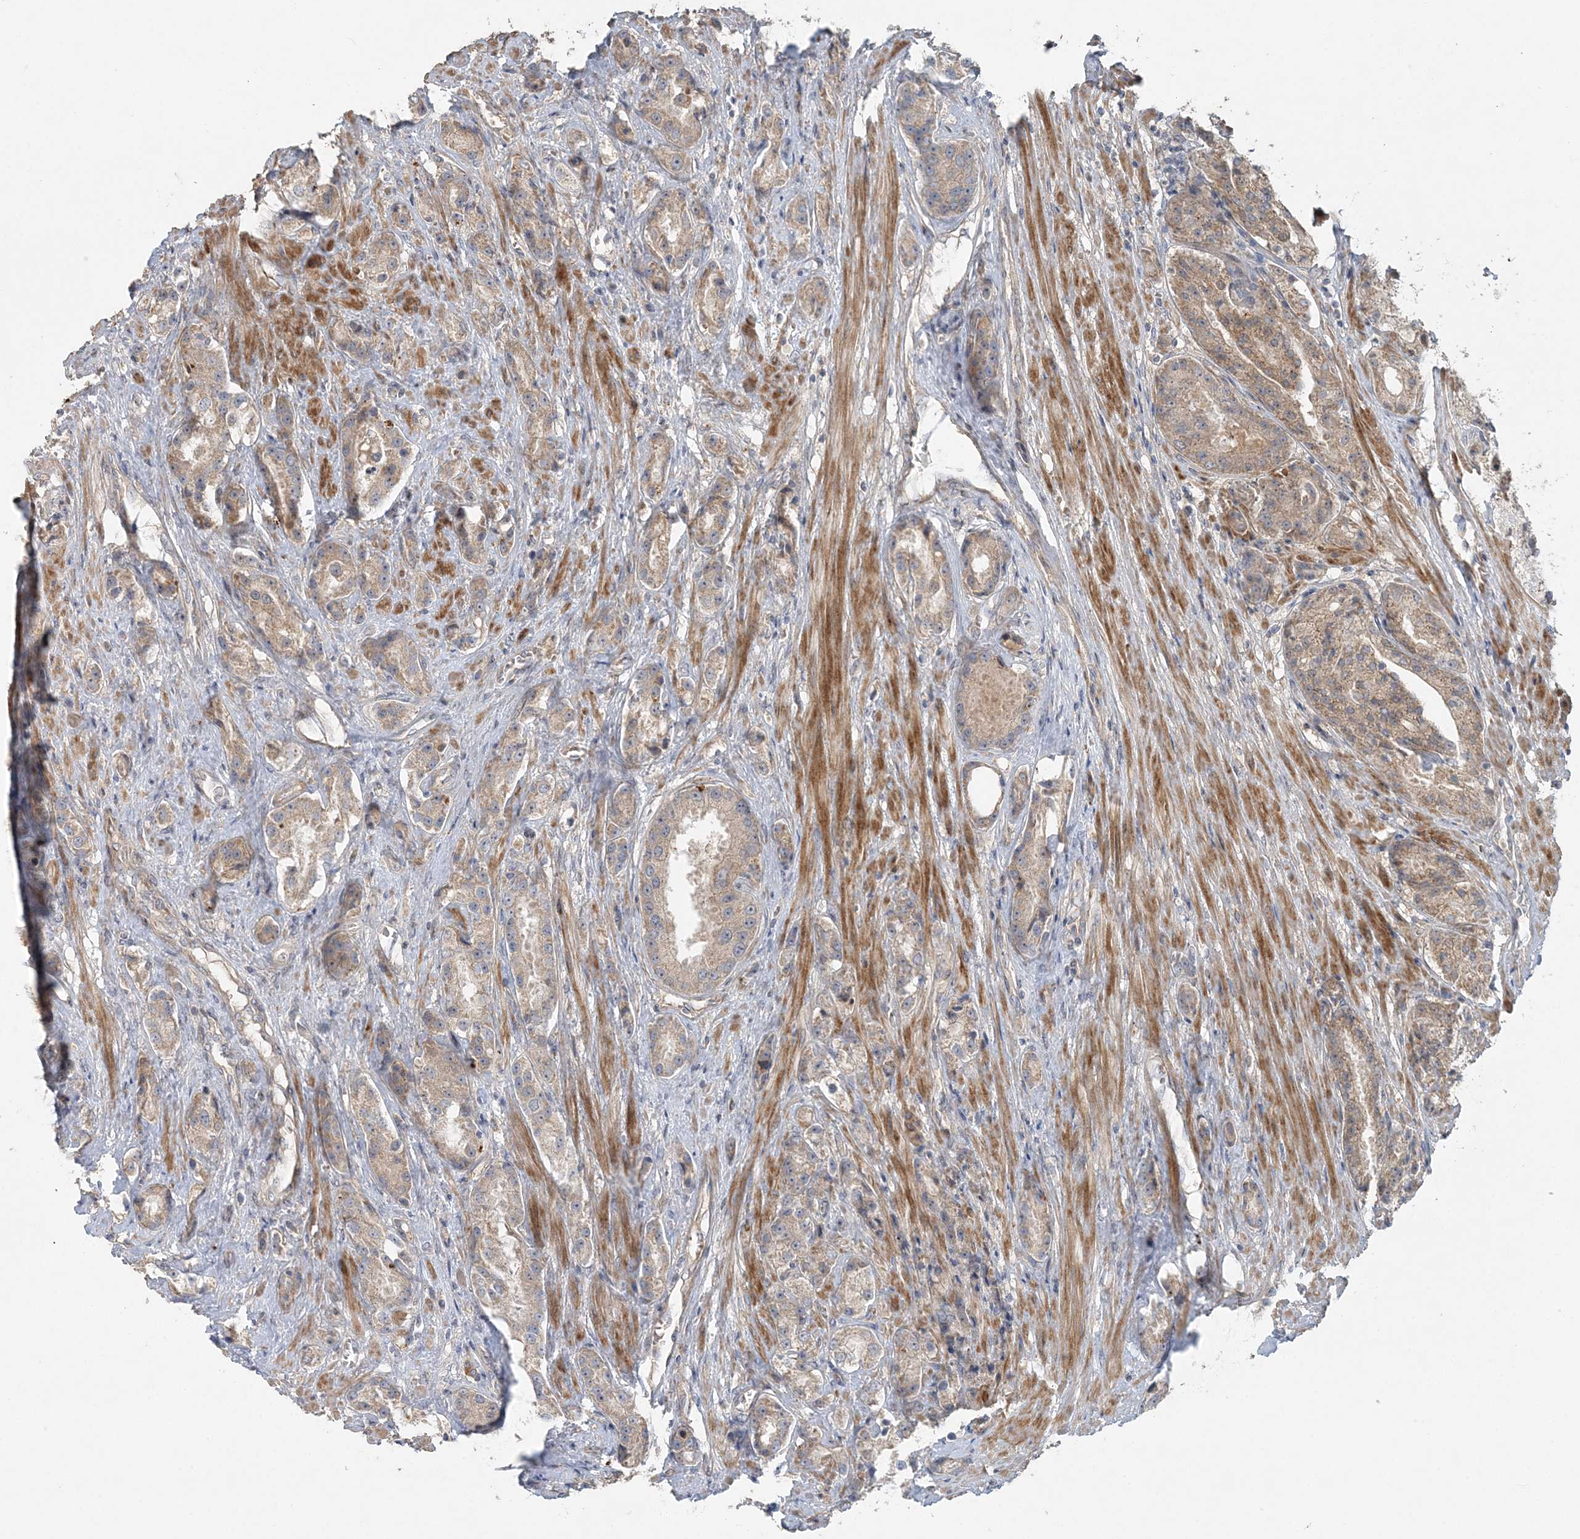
{"staining": {"intensity": "weak", "quantity": ">75%", "location": "cytoplasmic/membranous"}, "tissue": "prostate cancer", "cell_type": "Tumor cells", "image_type": "cancer", "snomed": [{"axis": "morphology", "description": "Adenocarcinoma, High grade"}, {"axis": "topography", "description": "Prostate"}], "caption": "This is a histology image of immunohistochemistry staining of prostate cancer, which shows weak positivity in the cytoplasmic/membranous of tumor cells.", "gene": "SLC4A10", "patient": {"sex": "male", "age": 60}}